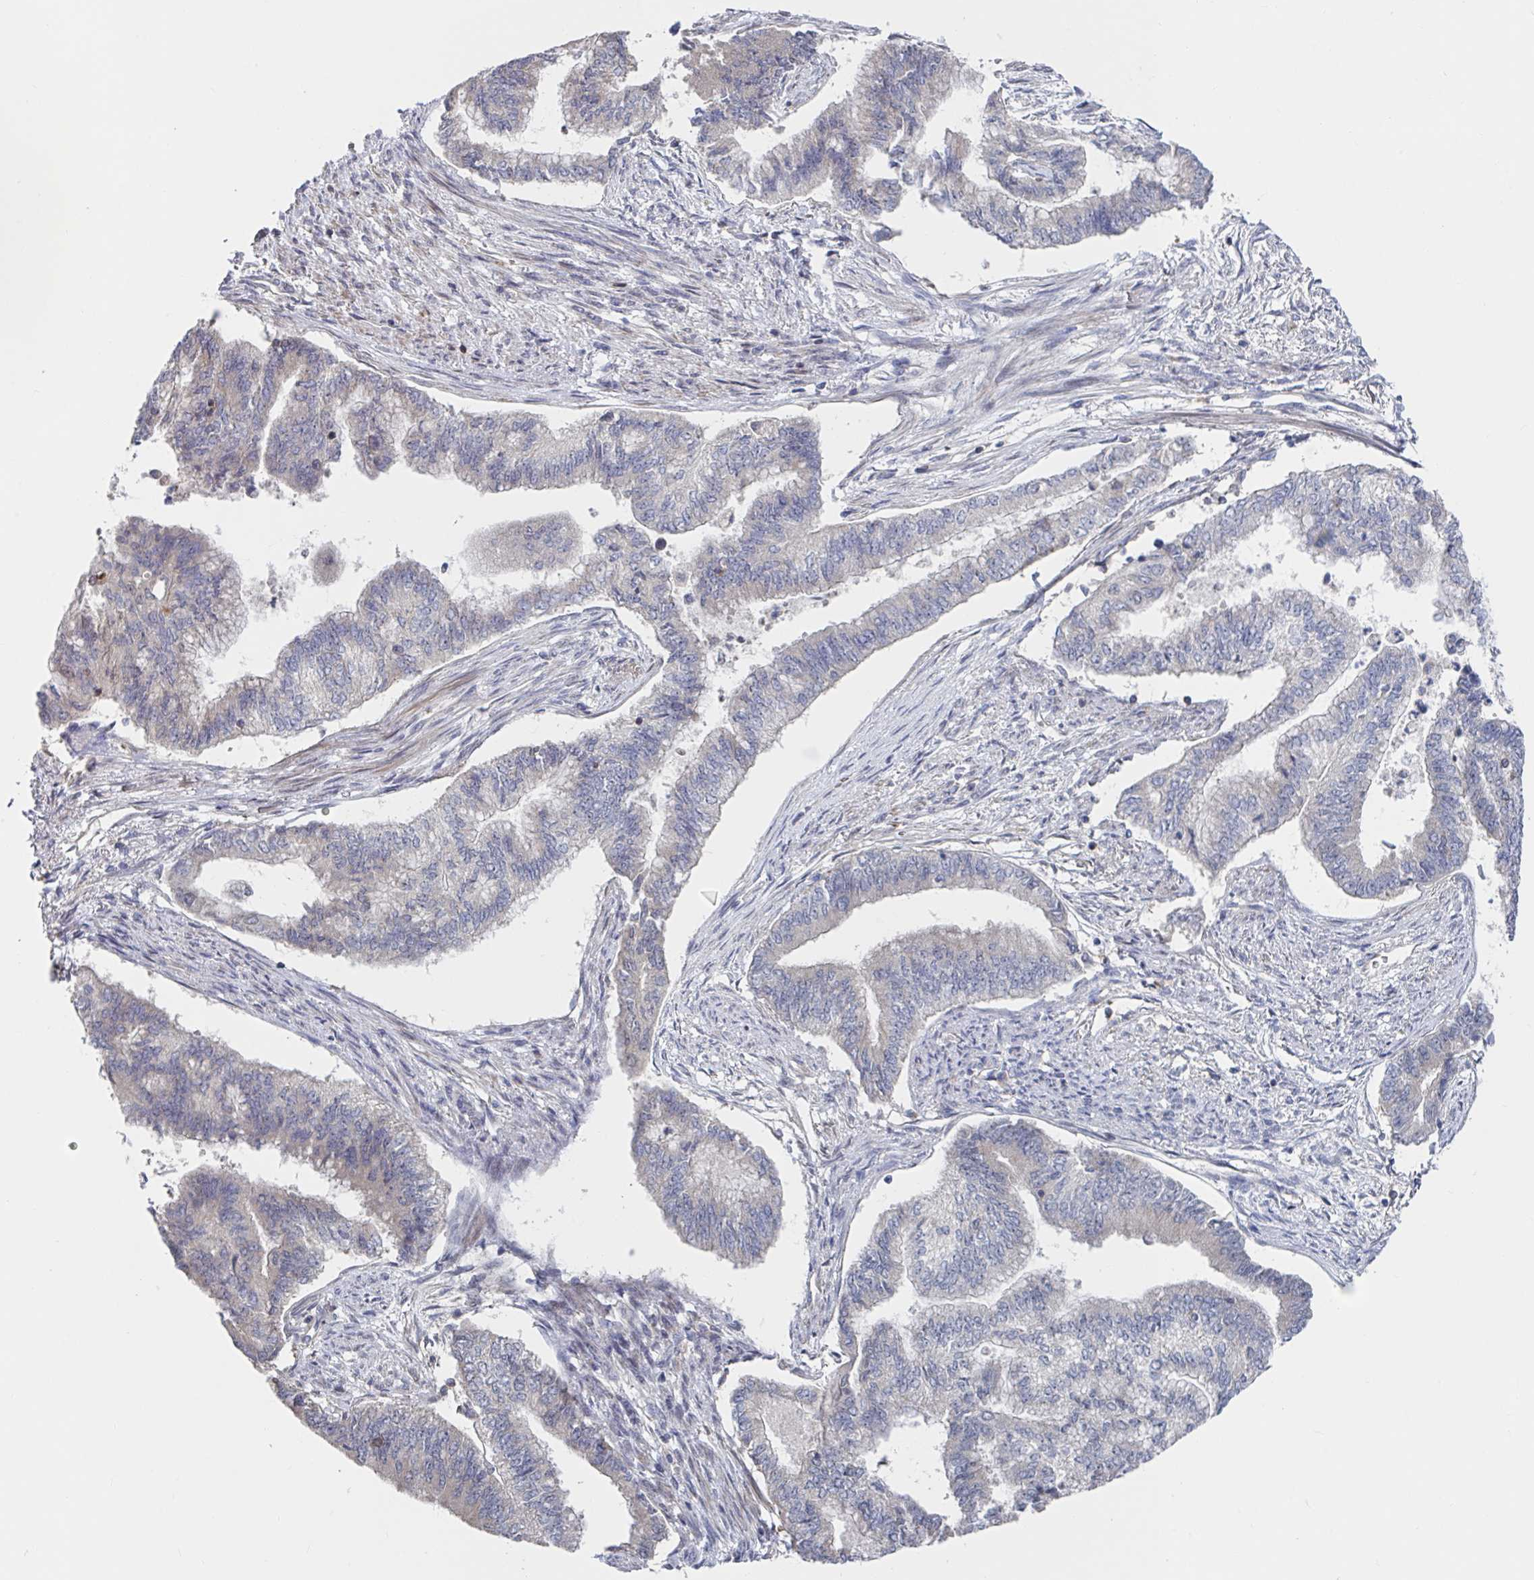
{"staining": {"intensity": "negative", "quantity": "none", "location": "none"}, "tissue": "endometrial cancer", "cell_type": "Tumor cells", "image_type": "cancer", "snomed": [{"axis": "morphology", "description": "Adenocarcinoma, NOS"}, {"axis": "topography", "description": "Endometrium"}], "caption": "Immunohistochemistry (IHC) of adenocarcinoma (endometrial) demonstrates no expression in tumor cells.", "gene": "DHRS12", "patient": {"sex": "female", "age": 65}}